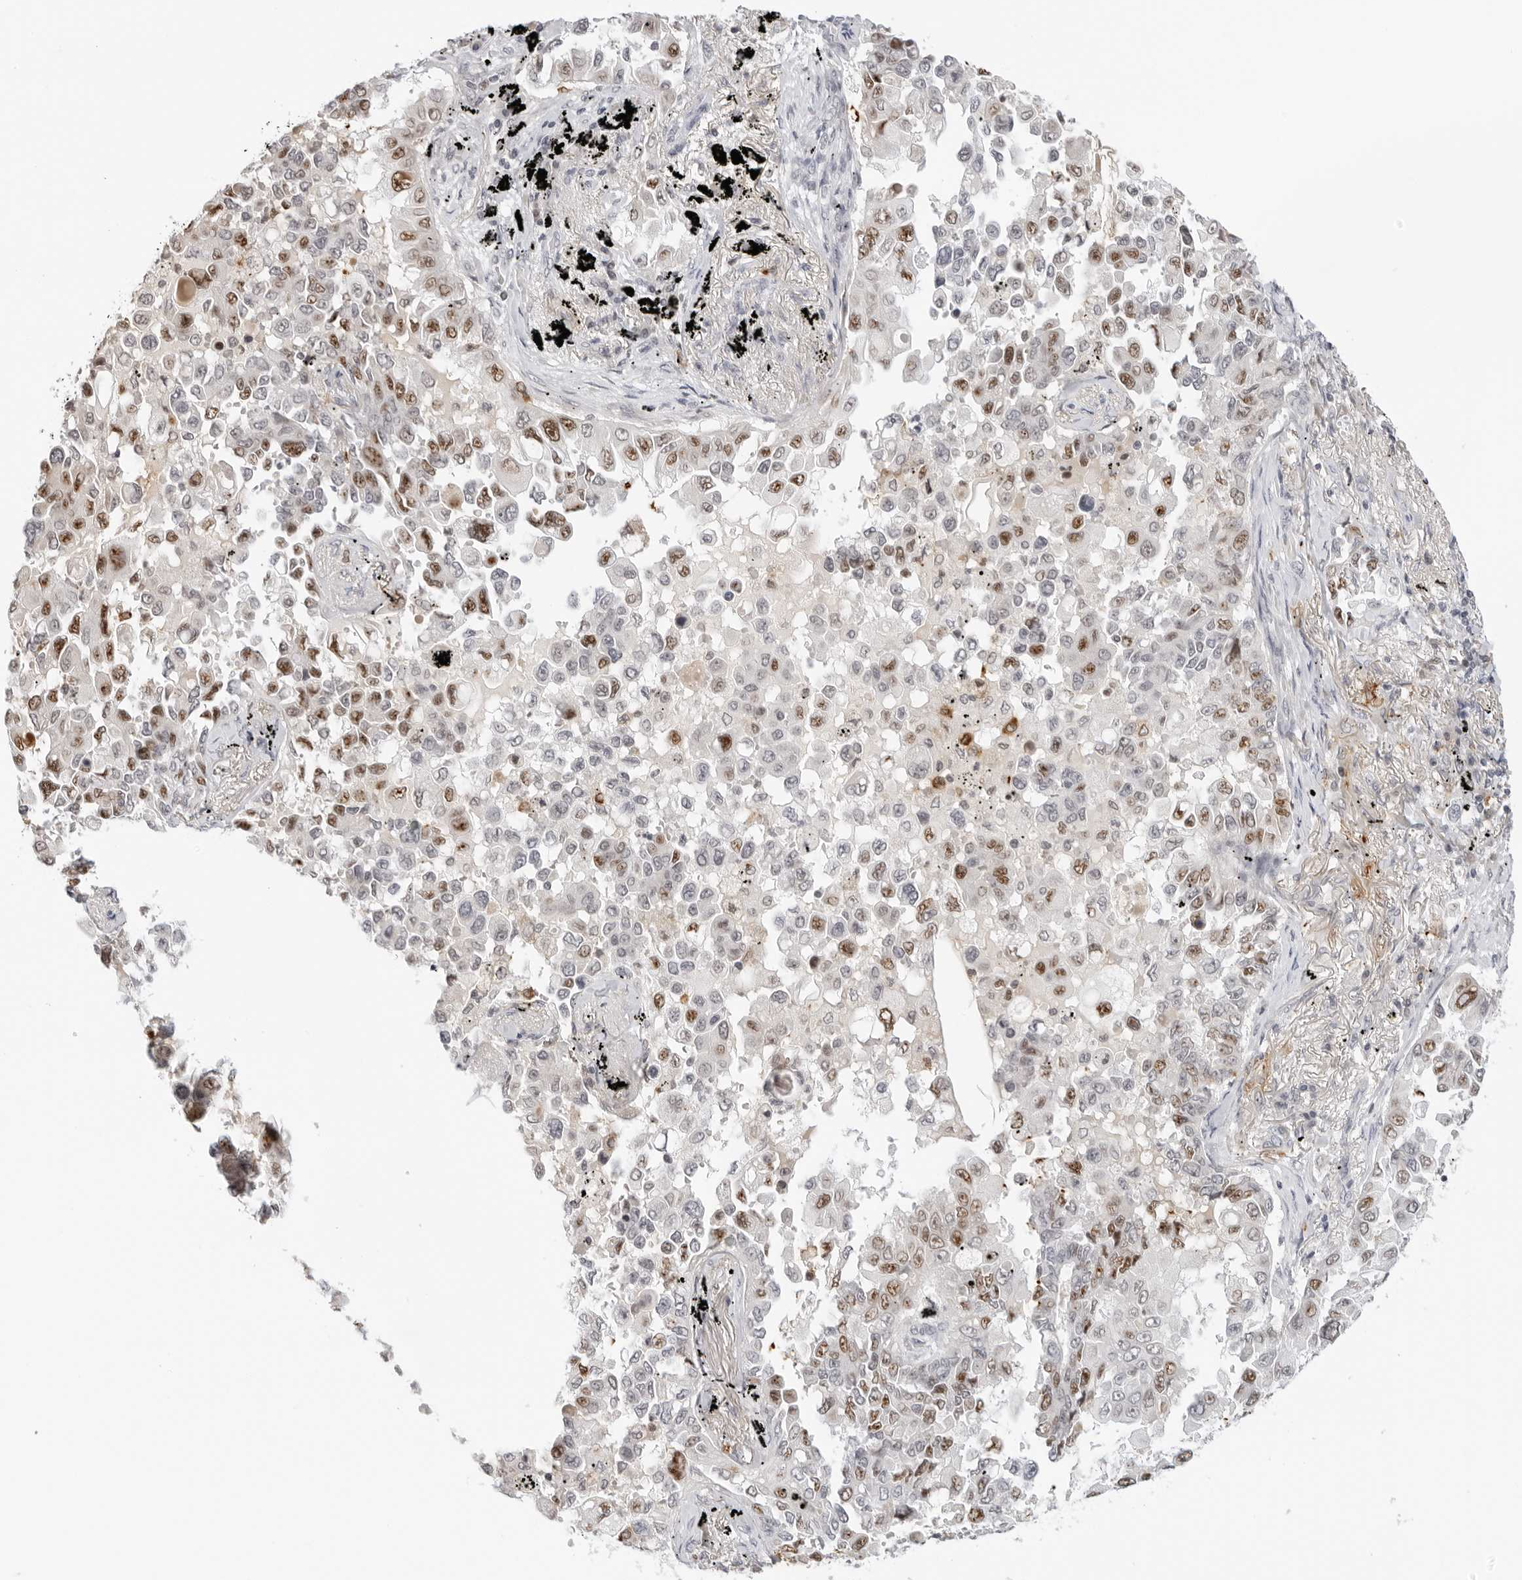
{"staining": {"intensity": "moderate", "quantity": ">75%", "location": "nuclear"}, "tissue": "lung cancer", "cell_type": "Tumor cells", "image_type": "cancer", "snomed": [{"axis": "morphology", "description": "Adenocarcinoma, NOS"}, {"axis": "topography", "description": "Lung"}], "caption": "Protein analysis of lung cancer (adenocarcinoma) tissue exhibits moderate nuclear positivity in about >75% of tumor cells. (DAB (3,3'-diaminobenzidine) IHC with brightfield microscopy, high magnification).", "gene": "MSH6", "patient": {"sex": "female", "age": 67}}